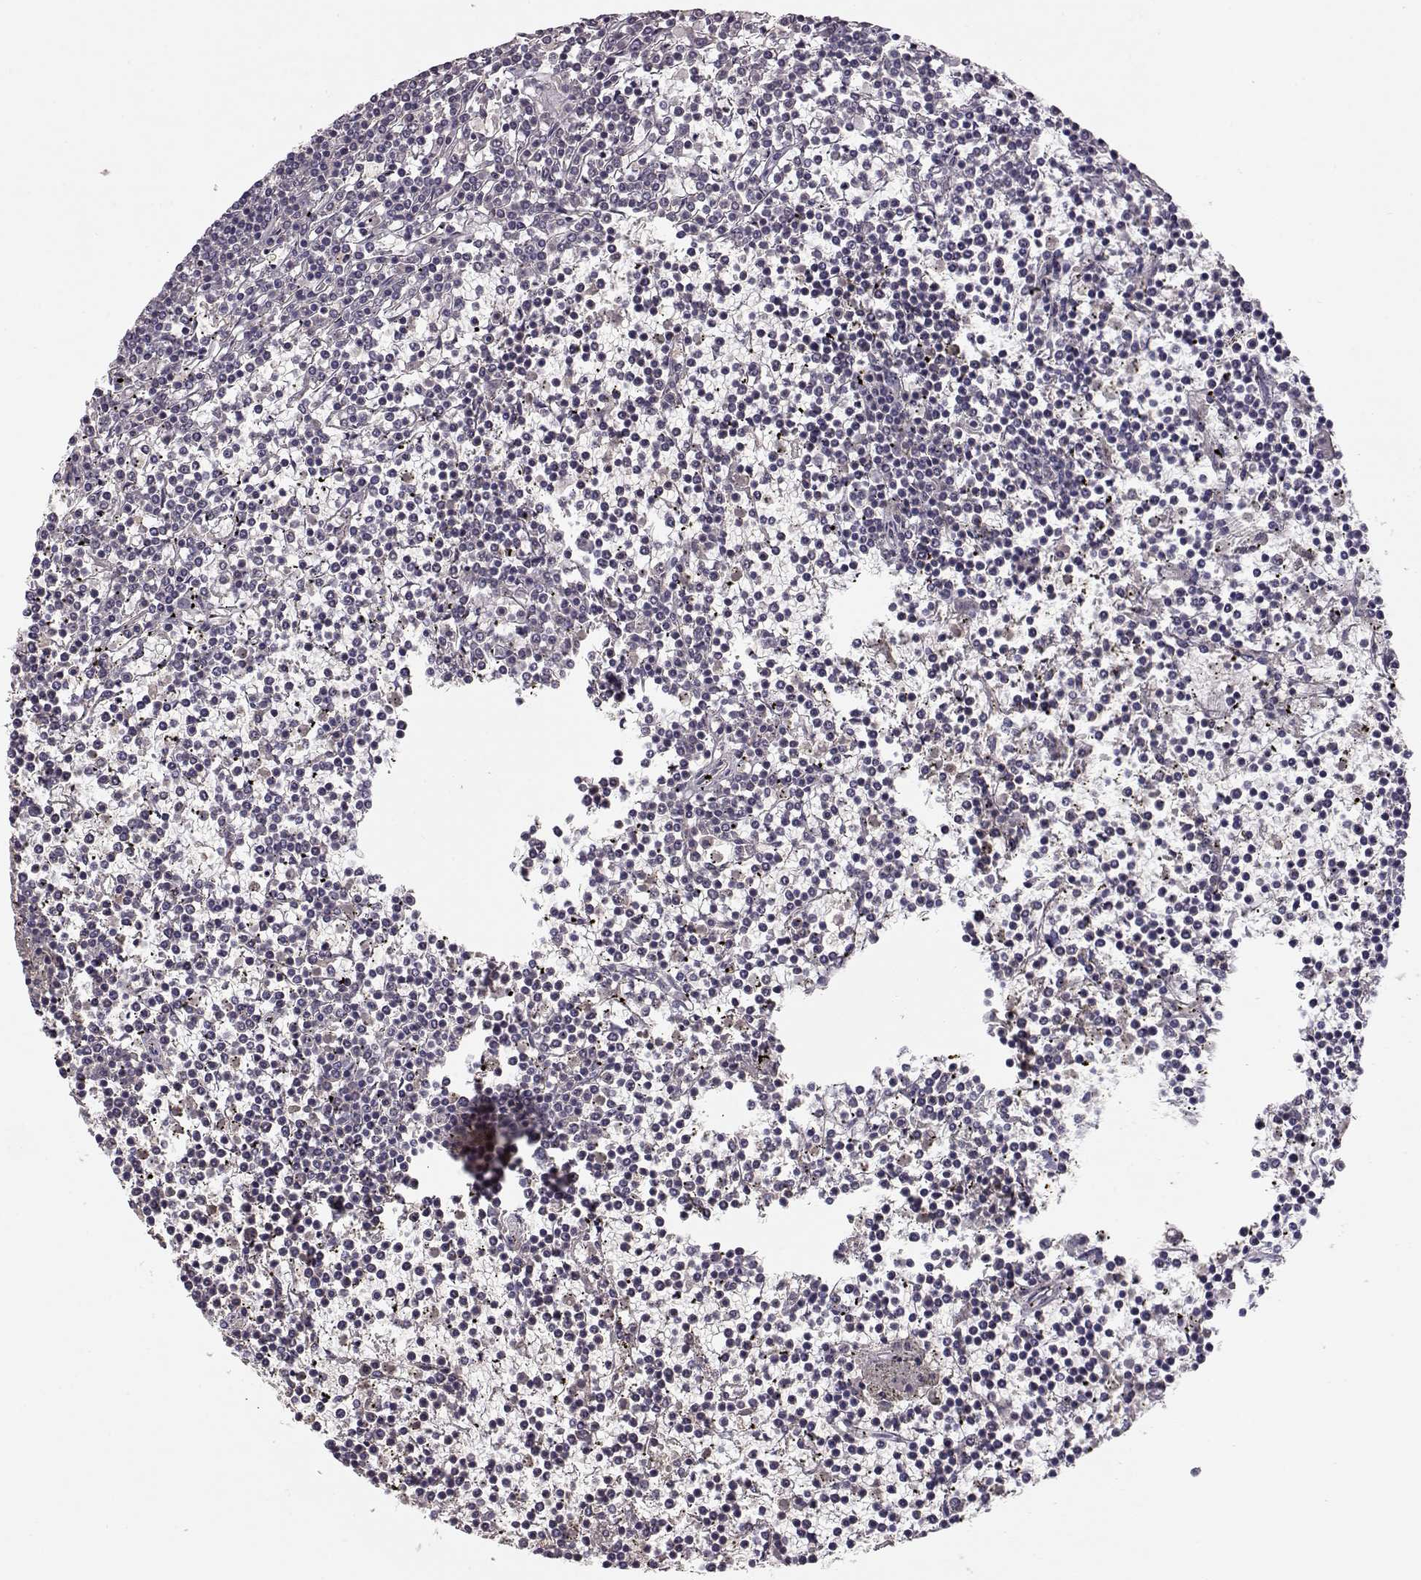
{"staining": {"intensity": "negative", "quantity": "none", "location": "none"}, "tissue": "lymphoma", "cell_type": "Tumor cells", "image_type": "cancer", "snomed": [{"axis": "morphology", "description": "Malignant lymphoma, non-Hodgkin's type, Low grade"}, {"axis": "topography", "description": "Spleen"}], "caption": "Immunohistochemistry (IHC) photomicrograph of lymphoma stained for a protein (brown), which reveals no staining in tumor cells.", "gene": "PMCH", "patient": {"sex": "female", "age": 19}}